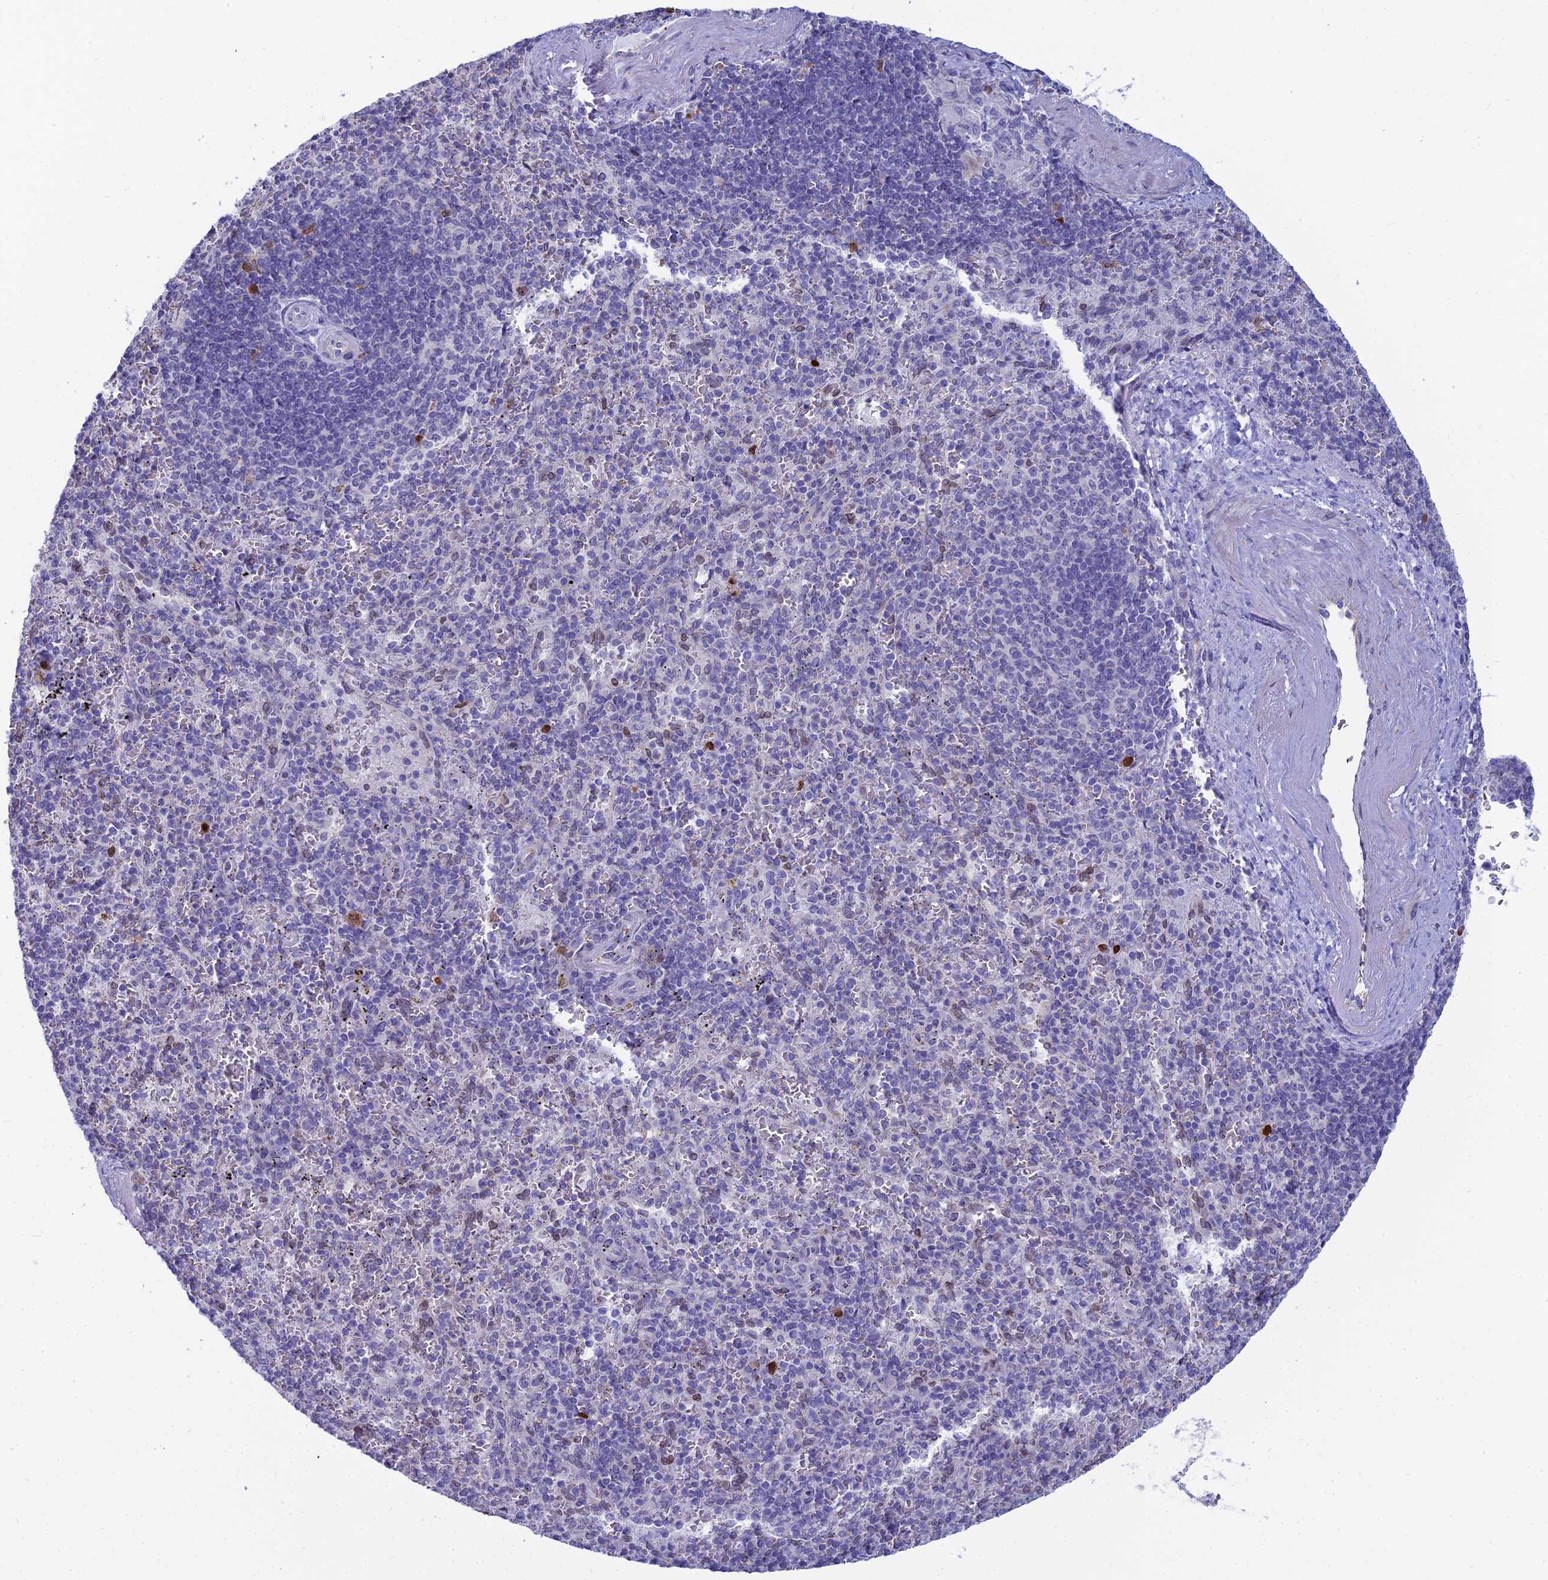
{"staining": {"intensity": "negative", "quantity": "none", "location": "none"}, "tissue": "spleen", "cell_type": "Cells in red pulp", "image_type": "normal", "snomed": [{"axis": "morphology", "description": "Normal tissue, NOS"}, {"axis": "topography", "description": "Spleen"}], "caption": "This is a micrograph of immunohistochemistry staining of normal spleen, which shows no positivity in cells in red pulp. The staining is performed using DAB (3,3'-diaminobenzidine) brown chromogen with nuclei counter-stained in using hematoxylin.", "gene": "ENSG00000285920", "patient": {"sex": "male", "age": 82}}